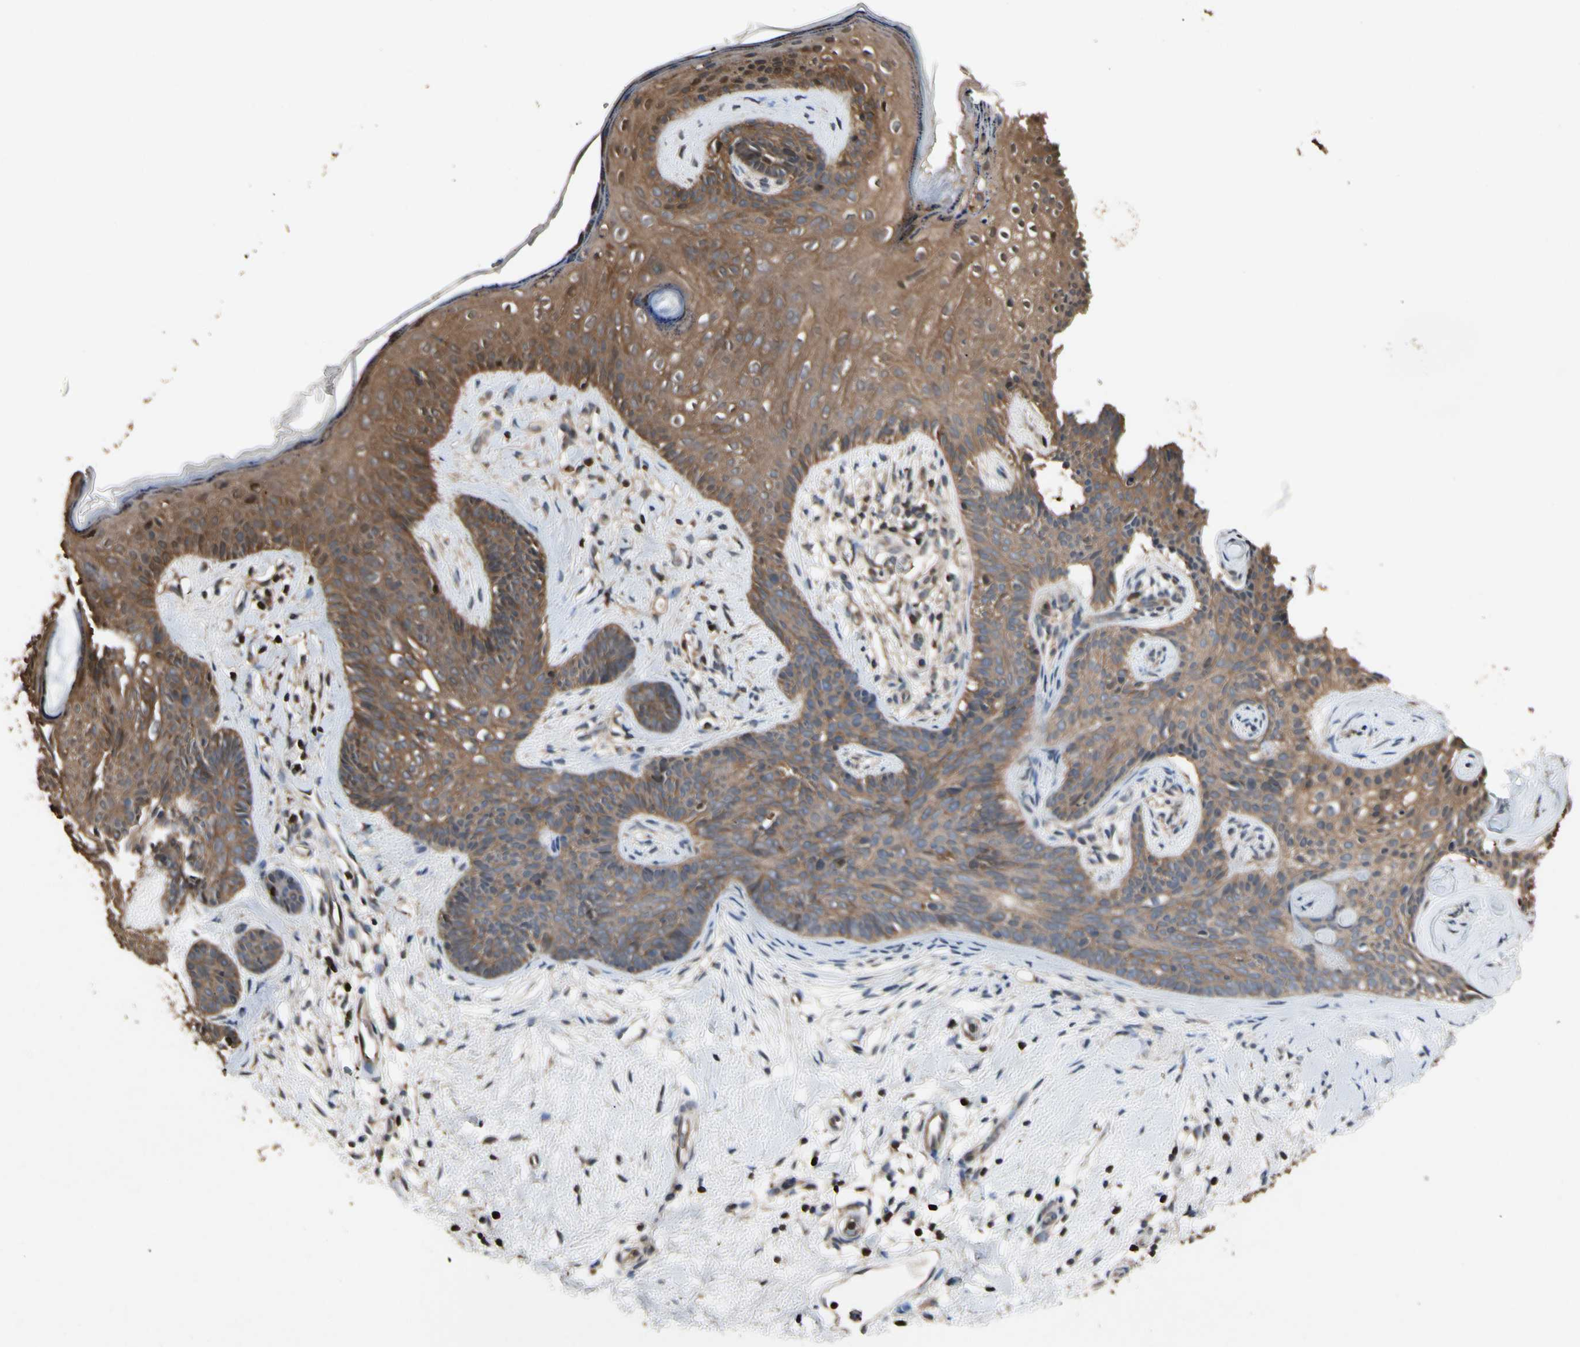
{"staining": {"intensity": "moderate", "quantity": ">75%", "location": "cytoplasmic/membranous"}, "tissue": "skin cancer", "cell_type": "Tumor cells", "image_type": "cancer", "snomed": [{"axis": "morphology", "description": "Developmental malformation"}, {"axis": "morphology", "description": "Basal cell carcinoma"}, {"axis": "topography", "description": "Skin"}], "caption": "A photomicrograph showing moderate cytoplasmic/membranous expression in approximately >75% of tumor cells in skin basal cell carcinoma, as visualized by brown immunohistochemical staining.", "gene": "YWHAQ", "patient": {"sex": "female", "age": 62}}